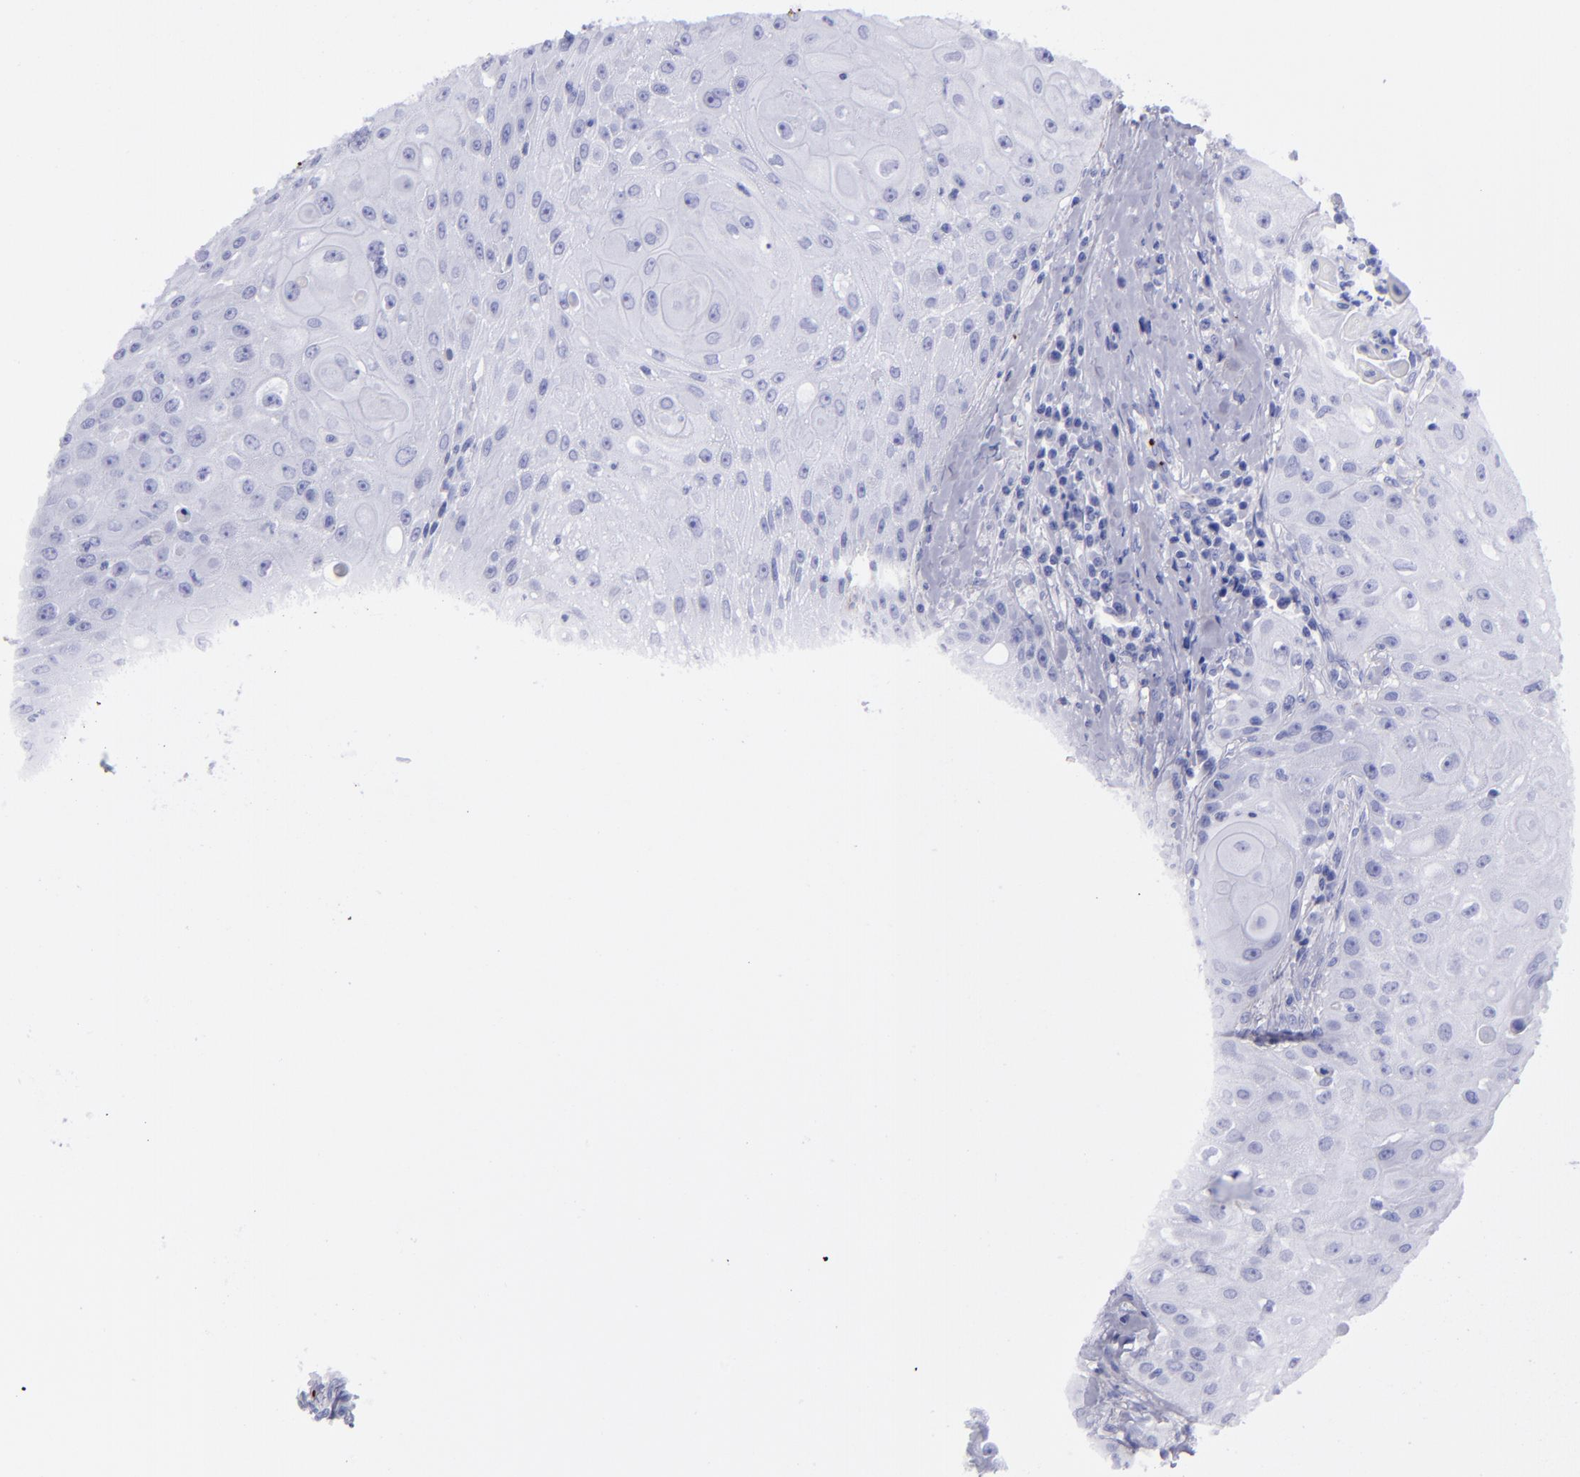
{"staining": {"intensity": "negative", "quantity": "none", "location": "none"}, "tissue": "head and neck cancer", "cell_type": "Tumor cells", "image_type": "cancer", "snomed": [{"axis": "morphology", "description": "Squamous cell carcinoma, NOS"}, {"axis": "topography", "description": "Oral tissue"}, {"axis": "topography", "description": "Head-Neck"}], "caption": "This is an immunohistochemistry photomicrograph of head and neck squamous cell carcinoma. There is no expression in tumor cells.", "gene": "EFCAB13", "patient": {"sex": "female", "age": 82}}